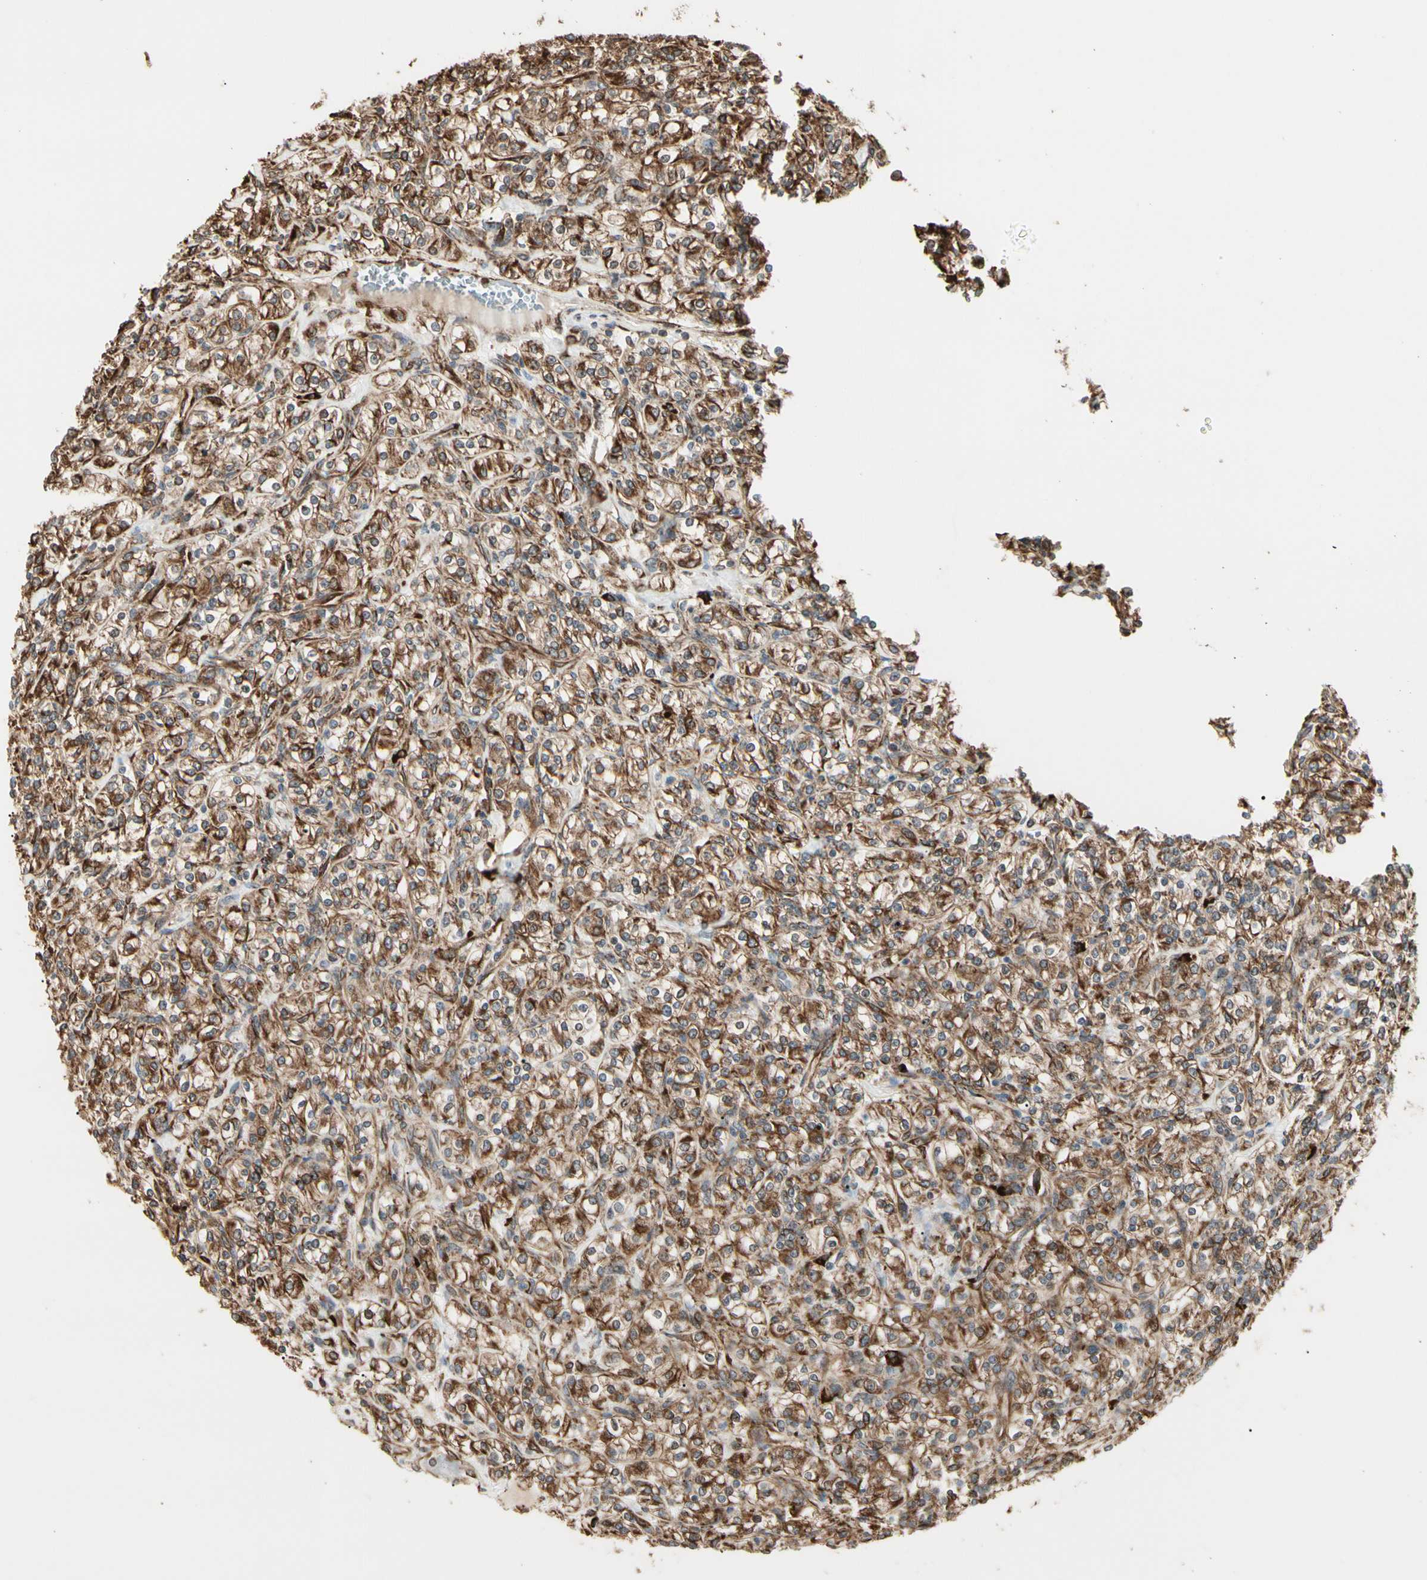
{"staining": {"intensity": "strong", "quantity": ">75%", "location": "cytoplasmic/membranous"}, "tissue": "renal cancer", "cell_type": "Tumor cells", "image_type": "cancer", "snomed": [{"axis": "morphology", "description": "Adenocarcinoma, NOS"}, {"axis": "topography", "description": "Kidney"}], "caption": "Adenocarcinoma (renal) stained with immunohistochemistry displays strong cytoplasmic/membranous positivity in approximately >75% of tumor cells.", "gene": "HSP90B1", "patient": {"sex": "male", "age": 77}}